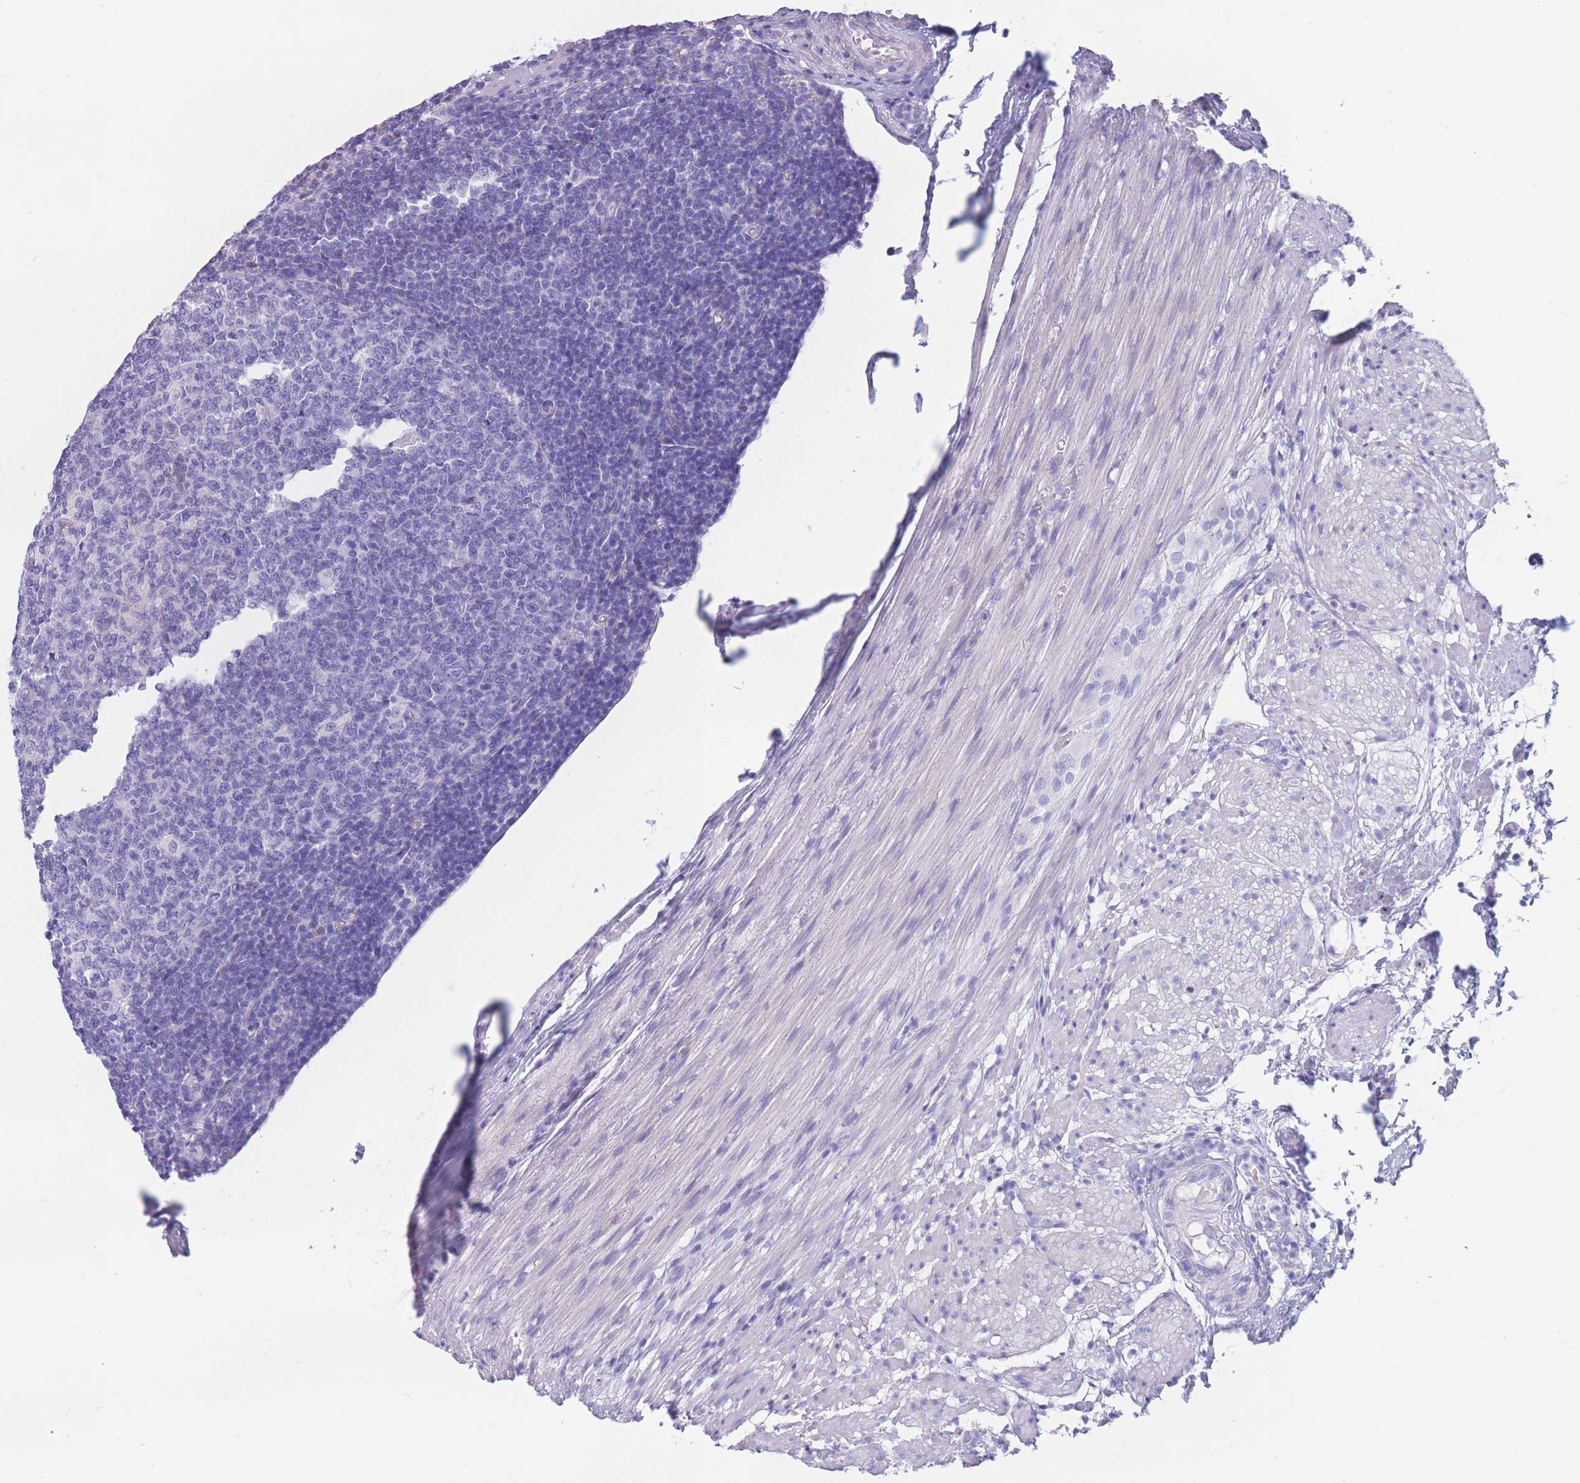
{"staining": {"intensity": "moderate", "quantity": "<25%", "location": "cytoplasmic/membranous"}, "tissue": "appendix", "cell_type": "Glandular cells", "image_type": "normal", "snomed": [{"axis": "morphology", "description": "Normal tissue, NOS"}, {"axis": "topography", "description": "Appendix"}], "caption": "Immunohistochemistry (IHC) histopathology image of benign appendix stained for a protein (brown), which demonstrates low levels of moderate cytoplasmic/membranous expression in approximately <25% of glandular cells.", "gene": "COL27A1", "patient": {"sex": "male", "age": 83}}